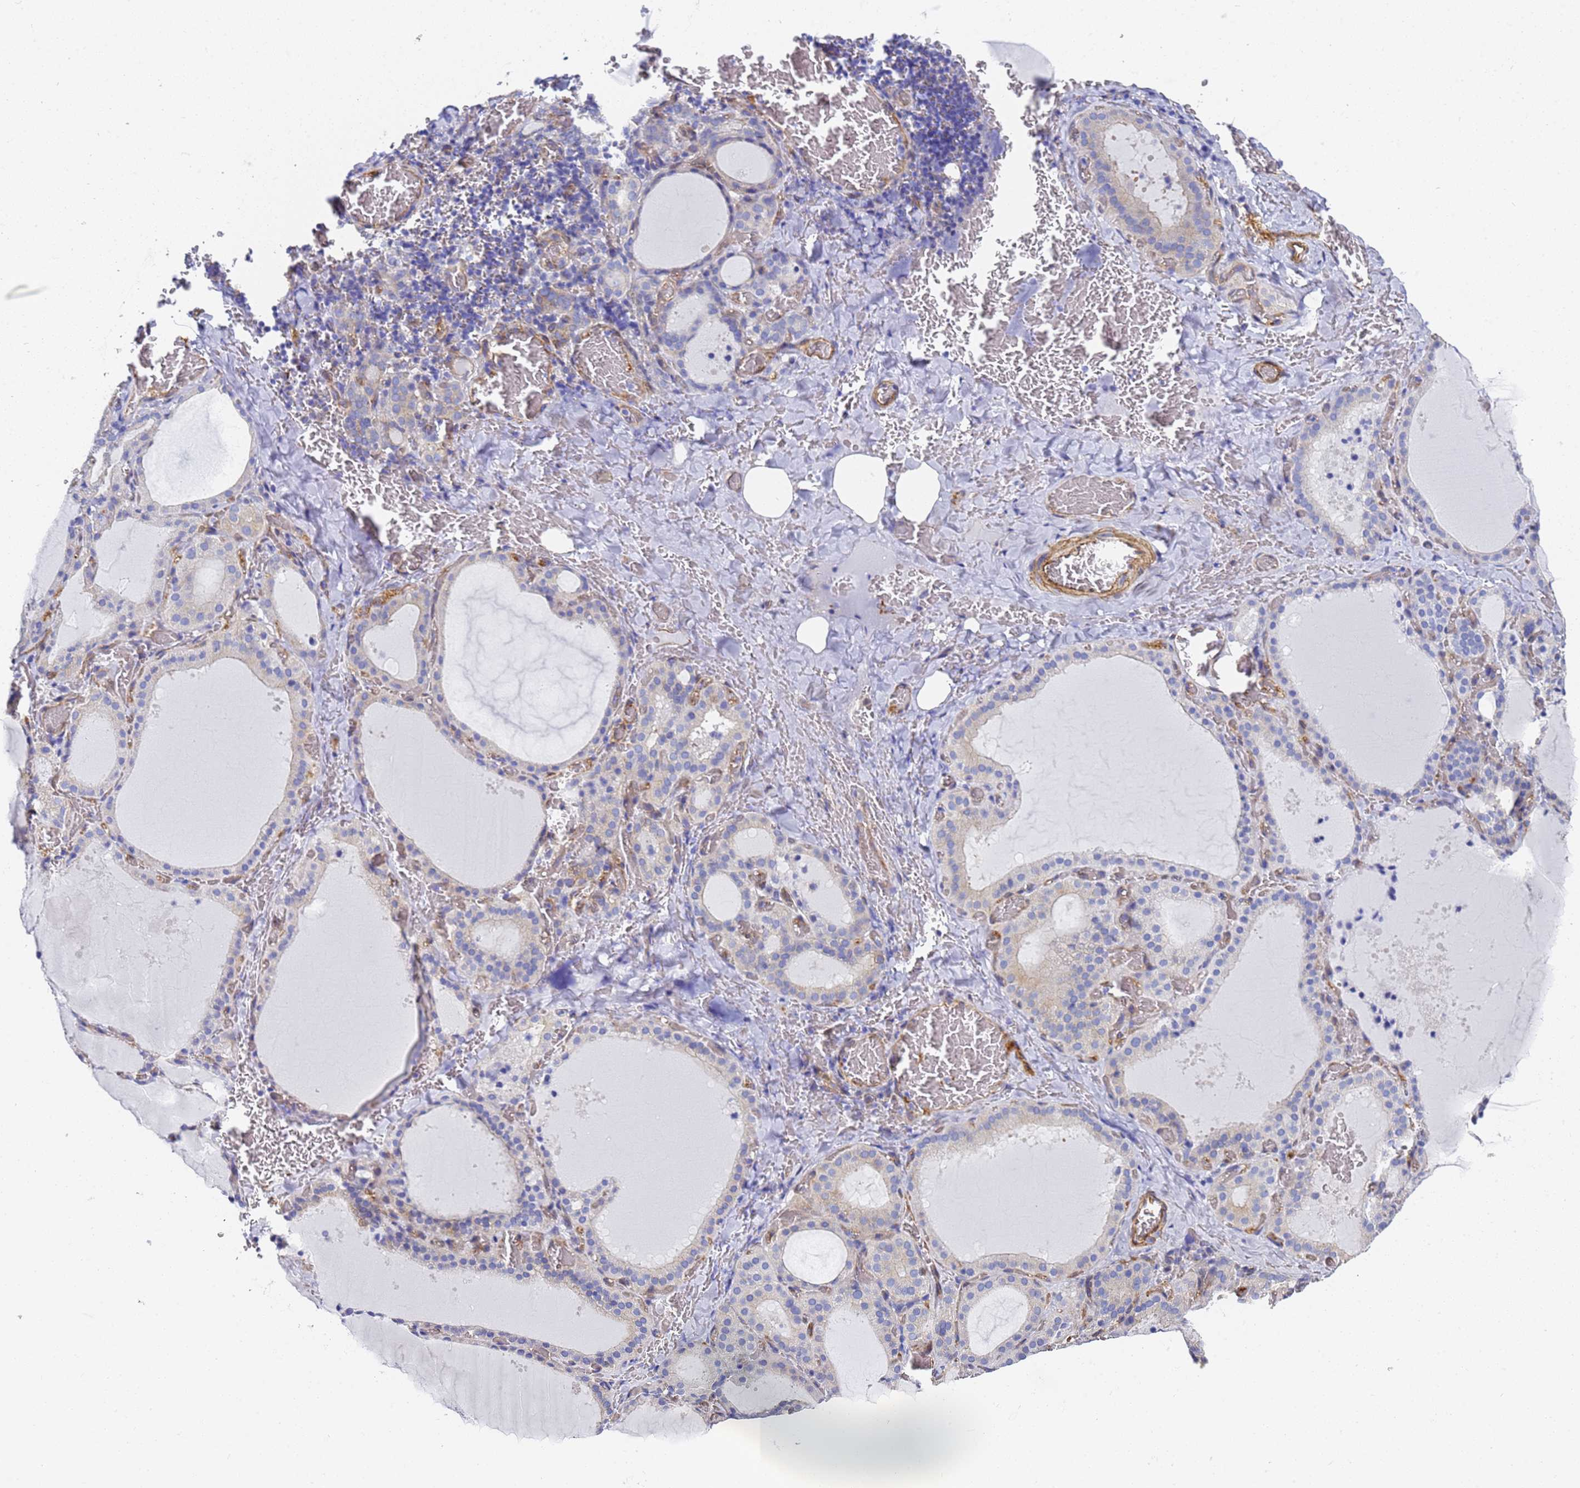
{"staining": {"intensity": "negative", "quantity": "none", "location": "none"}, "tissue": "thyroid gland", "cell_type": "Glandular cells", "image_type": "normal", "snomed": [{"axis": "morphology", "description": "Normal tissue, NOS"}, {"axis": "topography", "description": "Thyroid gland"}], "caption": "The immunohistochemistry (IHC) histopathology image has no significant expression in glandular cells of thyroid gland.", "gene": "ENSG00000198211", "patient": {"sex": "female", "age": 39}}